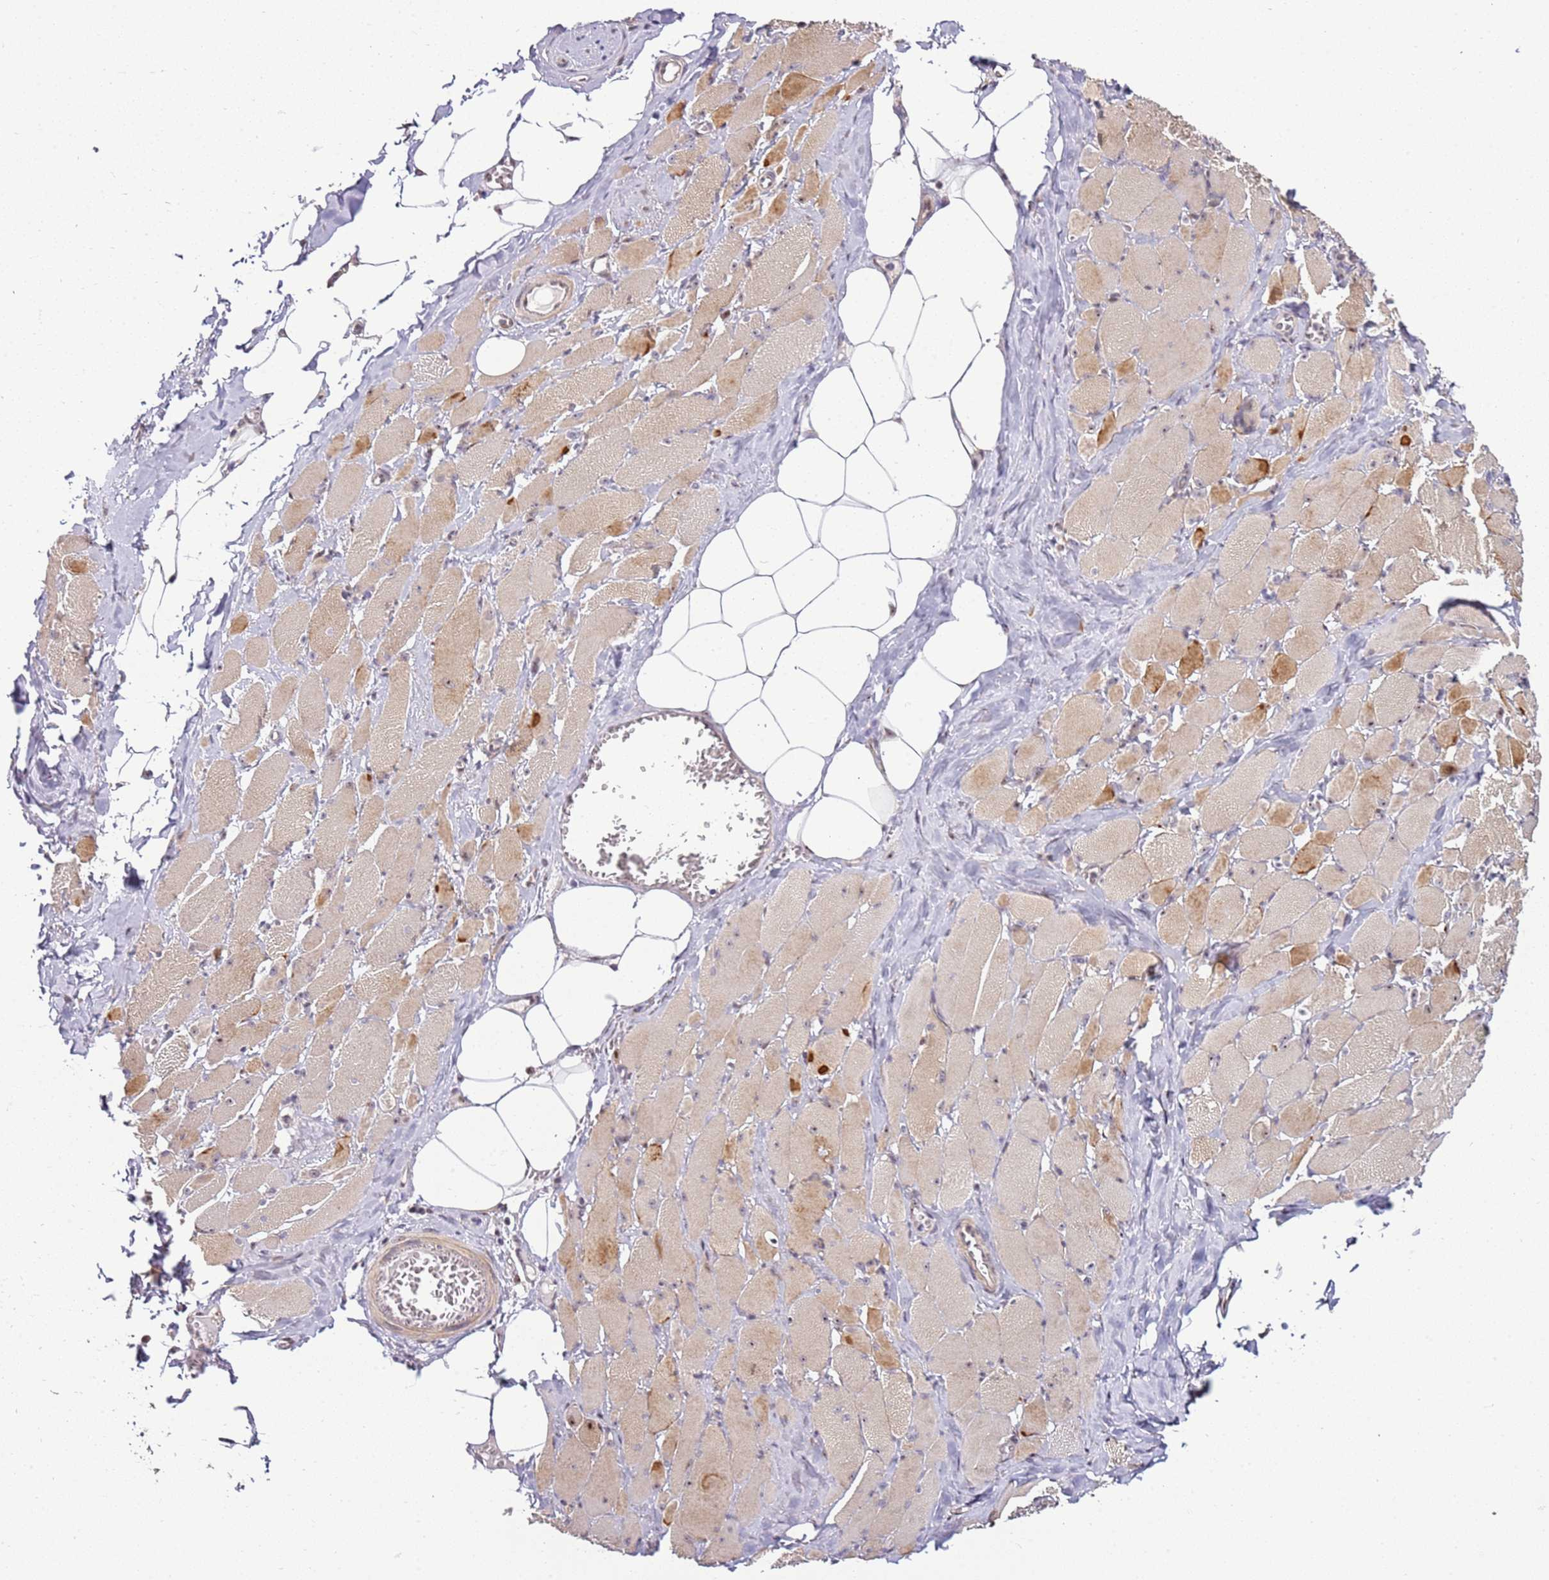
{"staining": {"intensity": "weak", "quantity": ">75%", "location": "cytoplasmic/membranous"}, "tissue": "skeletal muscle", "cell_type": "Myocytes", "image_type": "normal", "snomed": [{"axis": "morphology", "description": "Normal tissue, NOS"}, {"axis": "morphology", "description": "Basal cell carcinoma"}, {"axis": "topography", "description": "Skeletal muscle"}], "caption": "Immunohistochemical staining of unremarkable human skeletal muscle exhibits low levels of weak cytoplasmic/membranous staining in approximately >75% of myocytes.", "gene": "UCMA", "patient": {"sex": "female", "age": 64}}